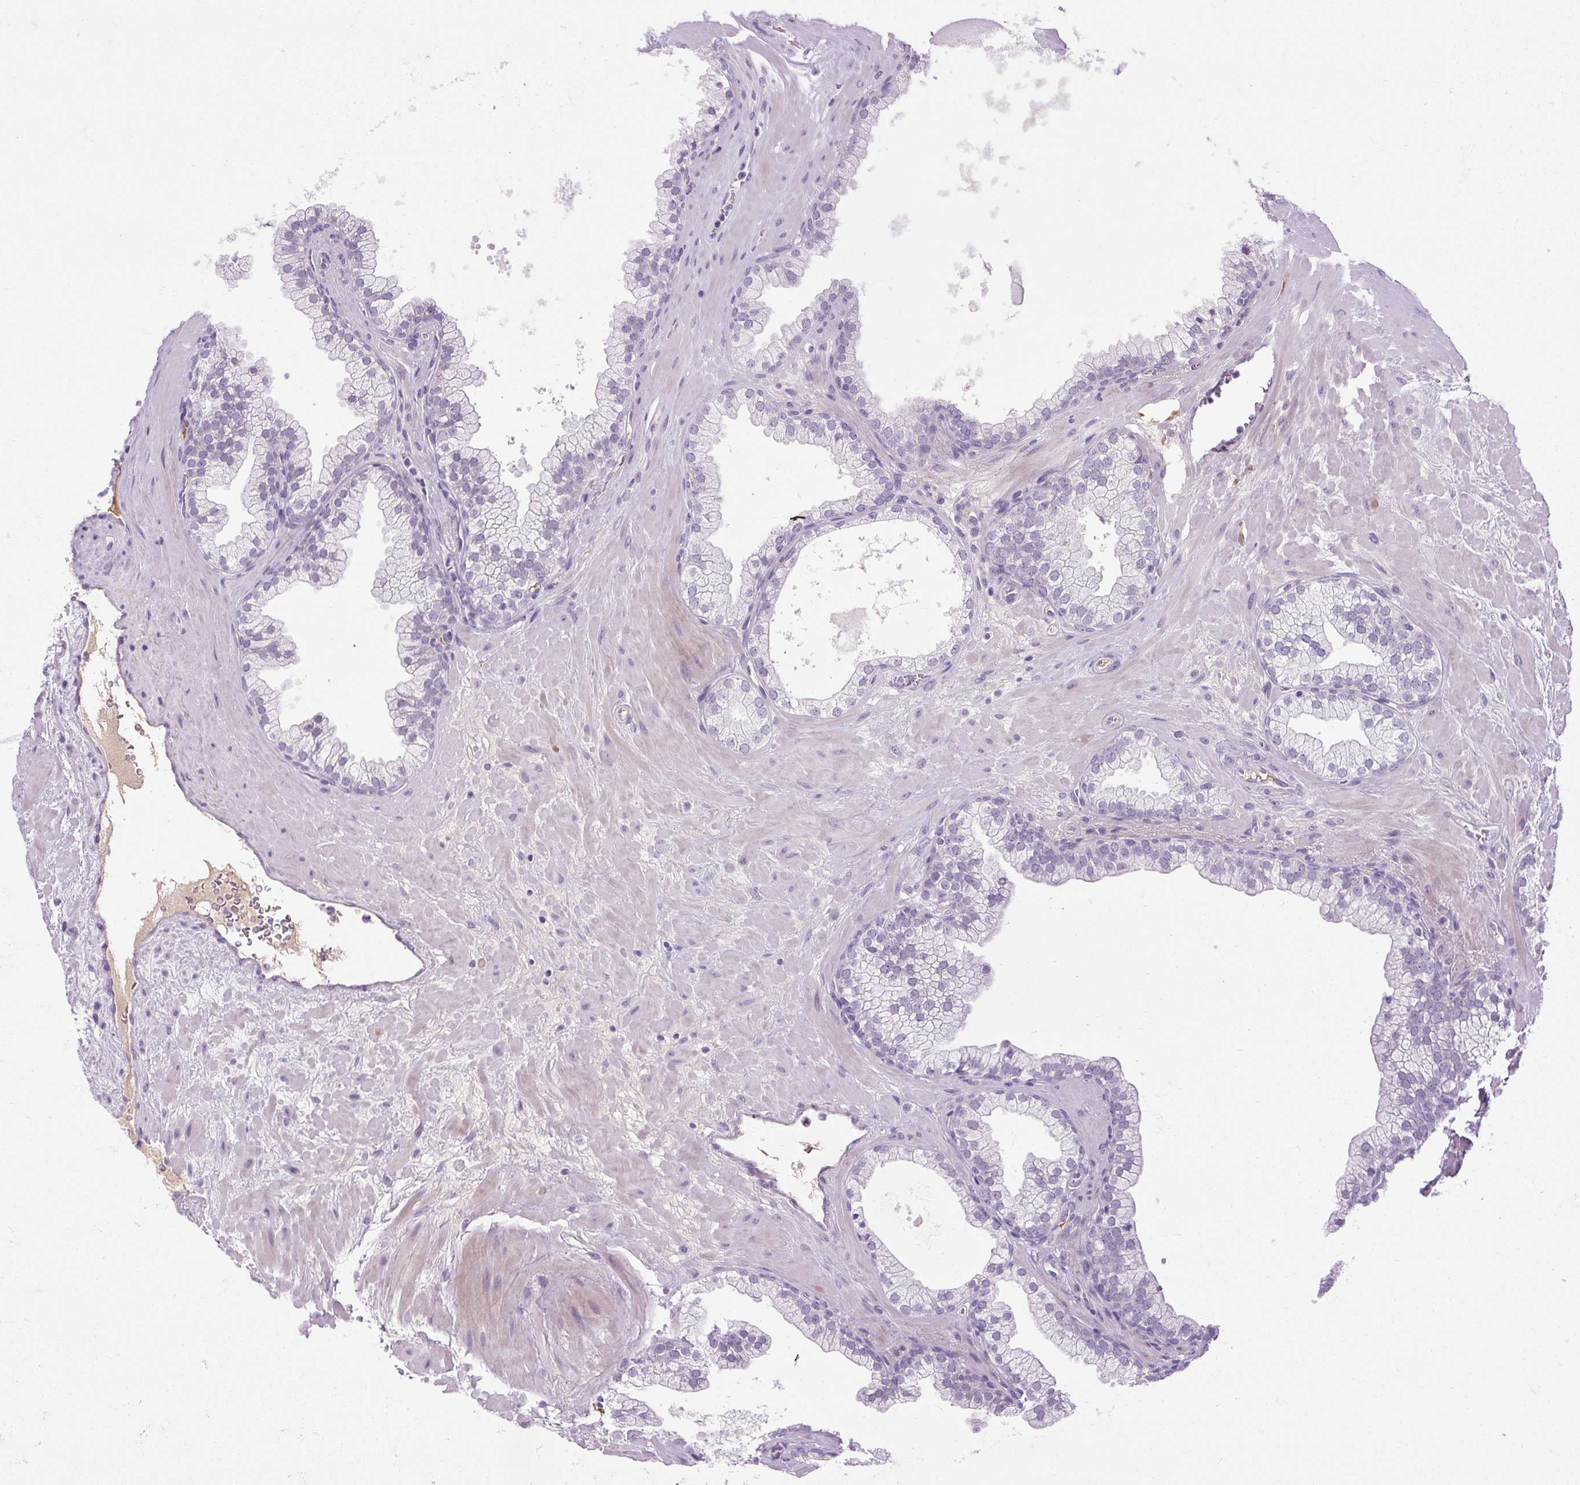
{"staining": {"intensity": "negative", "quantity": "none", "location": "none"}, "tissue": "prostate", "cell_type": "Glandular cells", "image_type": "normal", "snomed": [{"axis": "morphology", "description": "Normal tissue, NOS"}, {"axis": "topography", "description": "Prostate"}, {"axis": "topography", "description": "Peripheral nerve tissue"}], "caption": "Prostate was stained to show a protein in brown. There is no significant positivity in glandular cells. (DAB immunohistochemistry, high magnification).", "gene": "ARRDC2", "patient": {"sex": "male", "age": 61}}